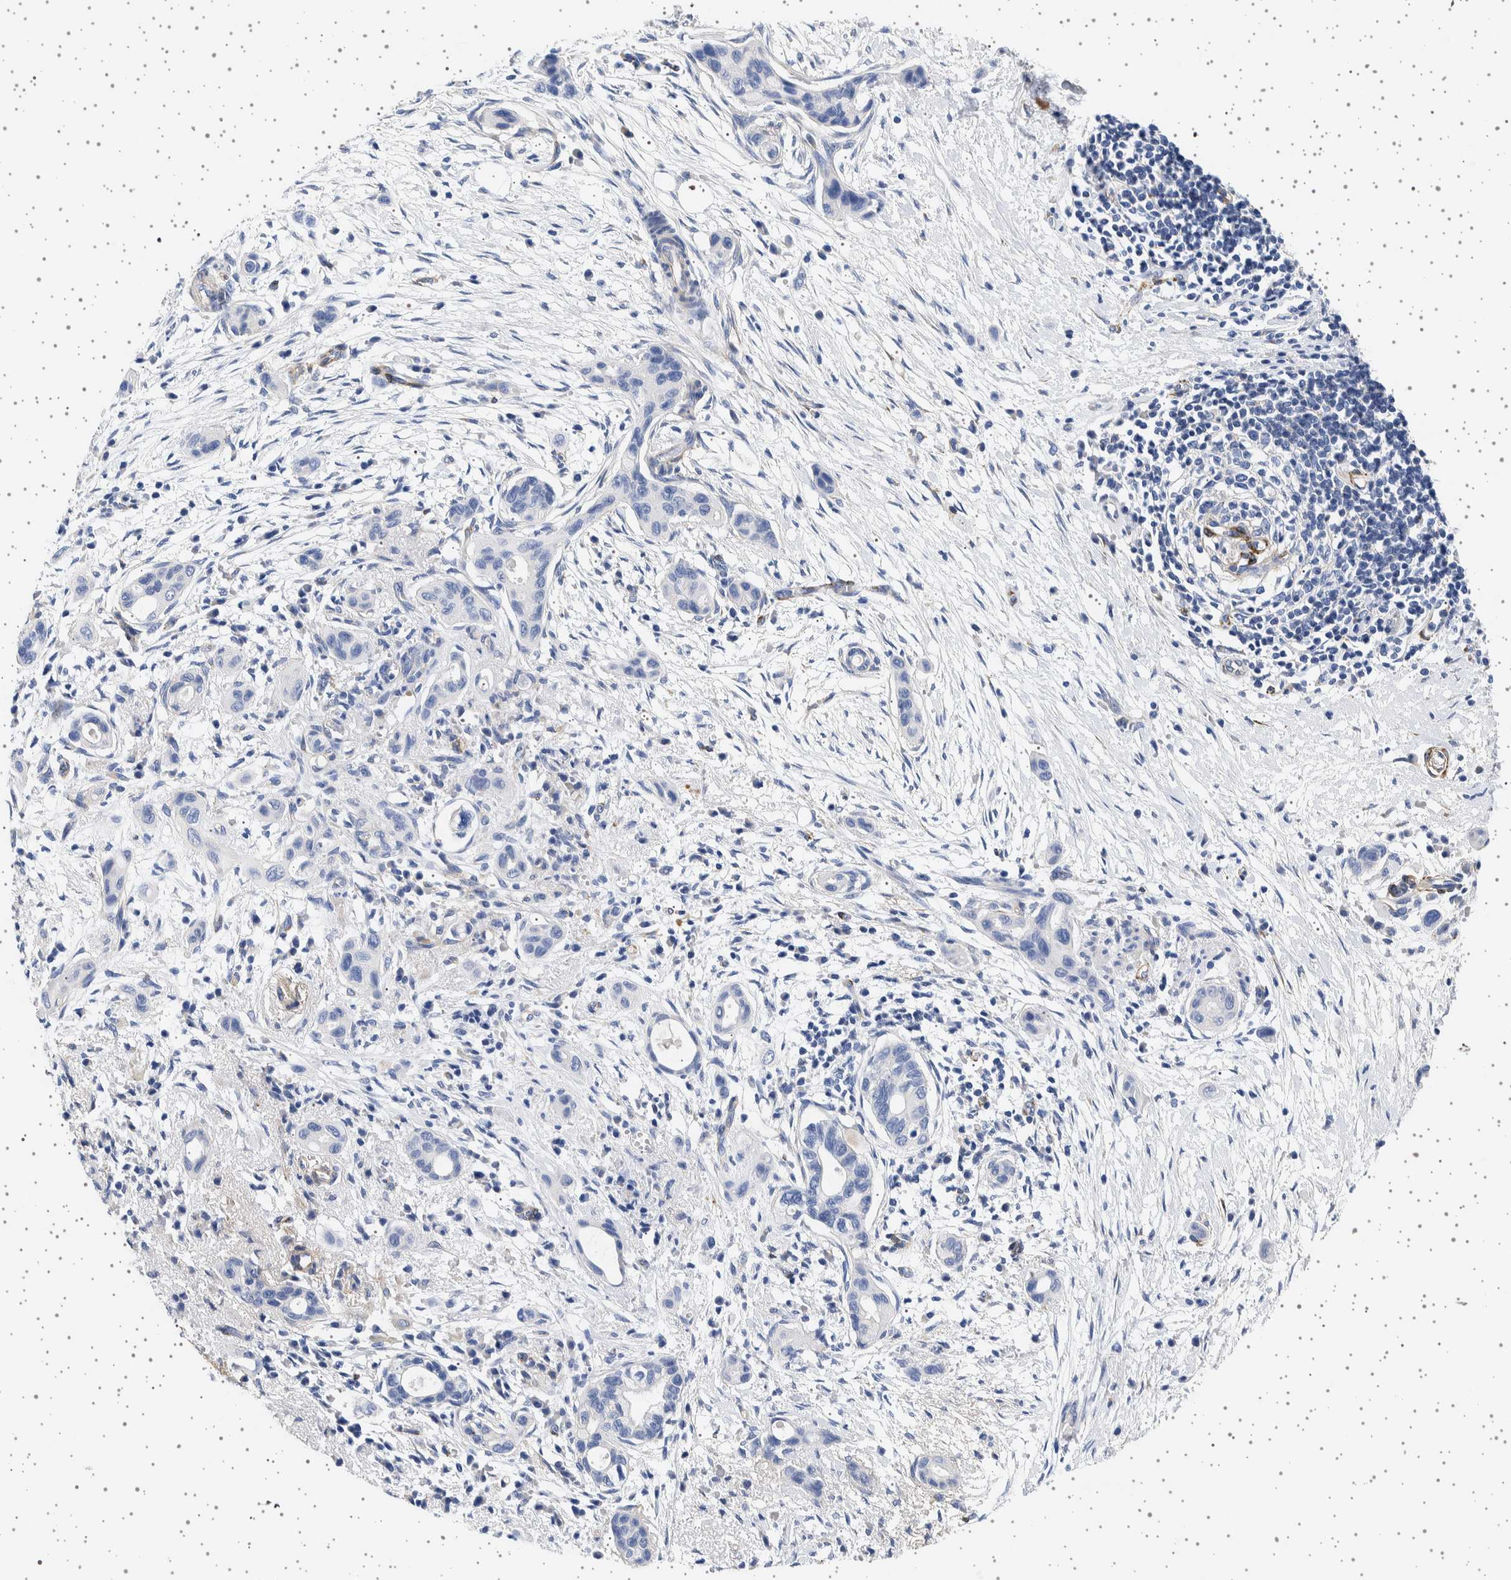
{"staining": {"intensity": "negative", "quantity": "none", "location": "none"}, "tissue": "pancreatic cancer", "cell_type": "Tumor cells", "image_type": "cancer", "snomed": [{"axis": "morphology", "description": "Adenocarcinoma, NOS"}, {"axis": "topography", "description": "Pancreas"}], "caption": "Immunohistochemistry (IHC) histopathology image of adenocarcinoma (pancreatic) stained for a protein (brown), which exhibits no staining in tumor cells.", "gene": "SEPTIN4", "patient": {"sex": "male", "age": 59}}